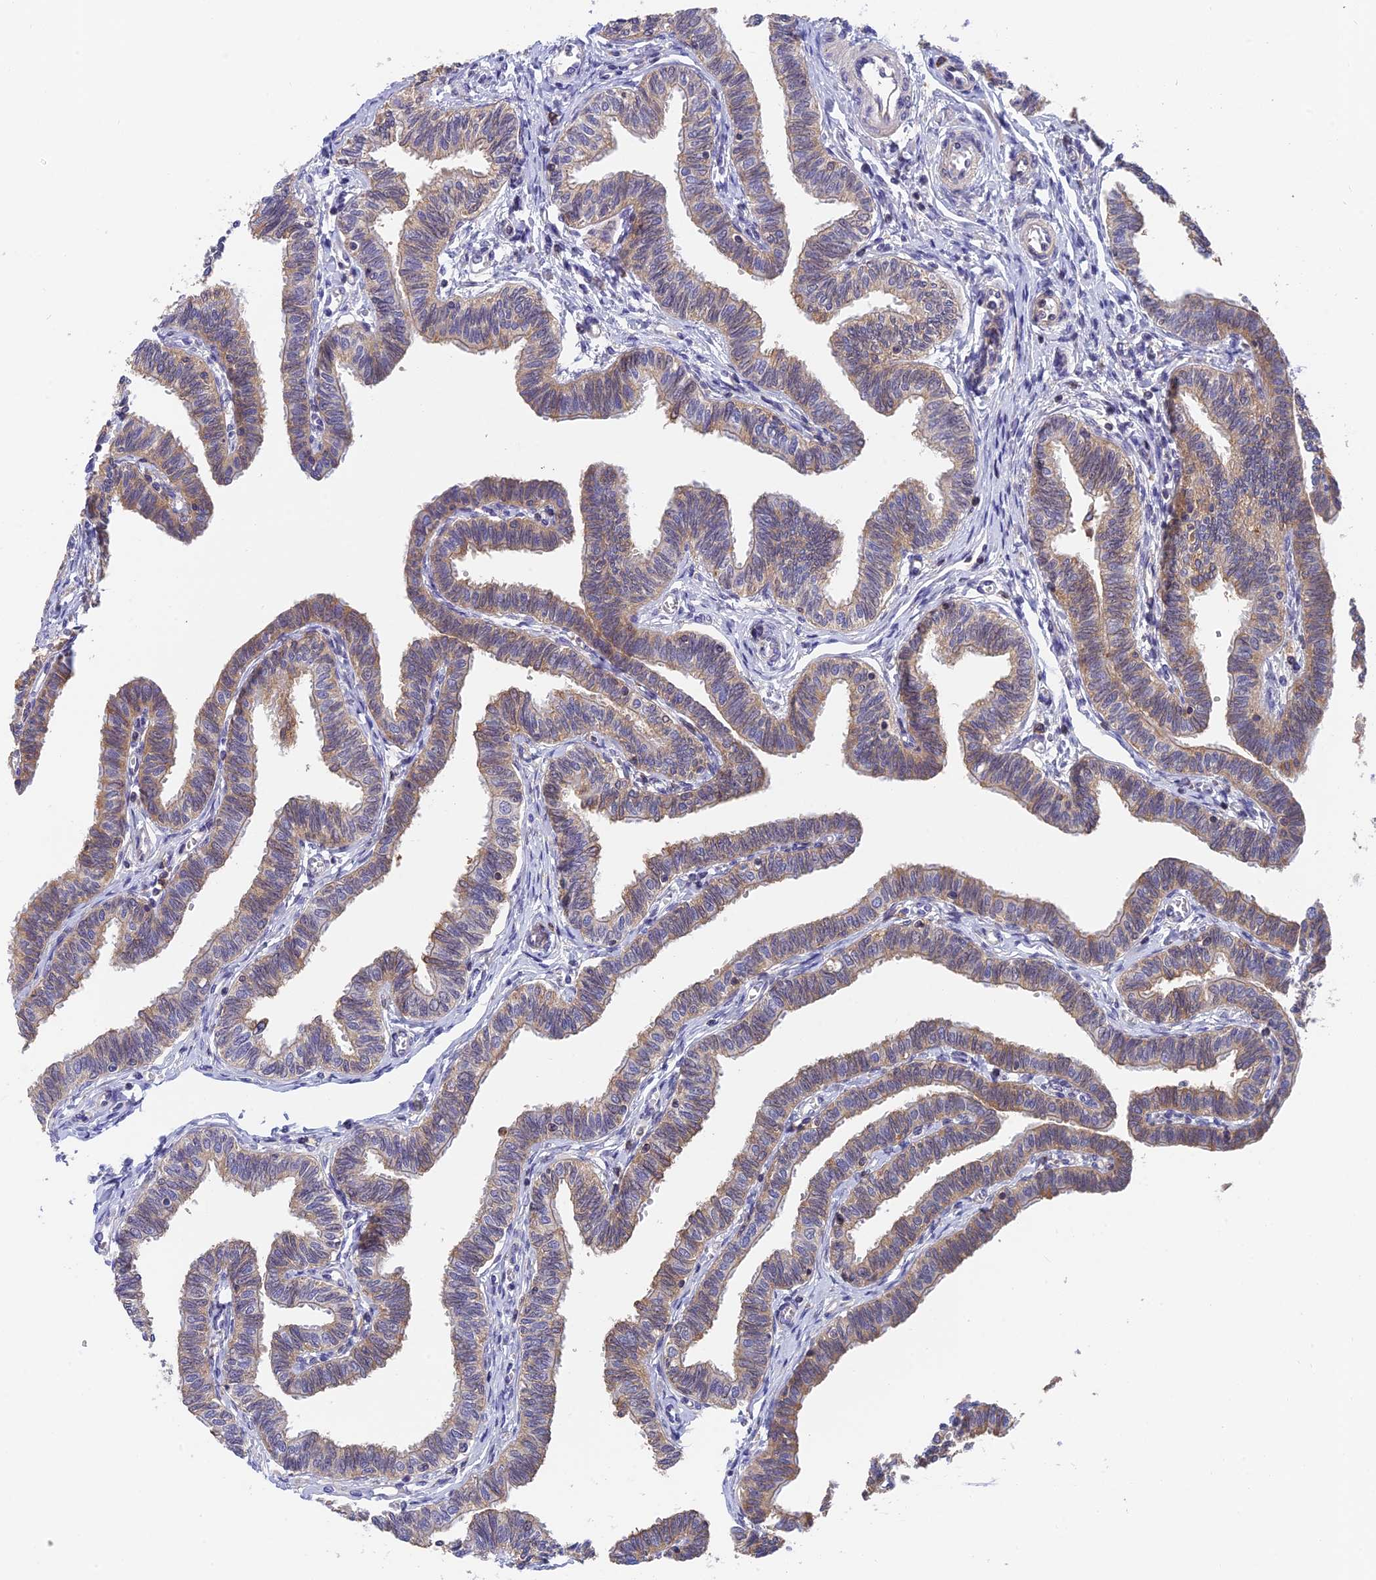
{"staining": {"intensity": "moderate", "quantity": "25%-75%", "location": "cytoplasmic/membranous"}, "tissue": "fallopian tube", "cell_type": "Glandular cells", "image_type": "normal", "snomed": [{"axis": "morphology", "description": "Normal tissue, NOS"}, {"axis": "topography", "description": "Fallopian tube"}, {"axis": "topography", "description": "Ovary"}], "caption": "Unremarkable fallopian tube demonstrates moderate cytoplasmic/membranous expression in approximately 25%-75% of glandular cells, visualized by immunohistochemistry. The protein is shown in brown color, while the nuclei are stained blue.", "gene": "IPO5", "patient": {"sex": "female", "age": 23}}